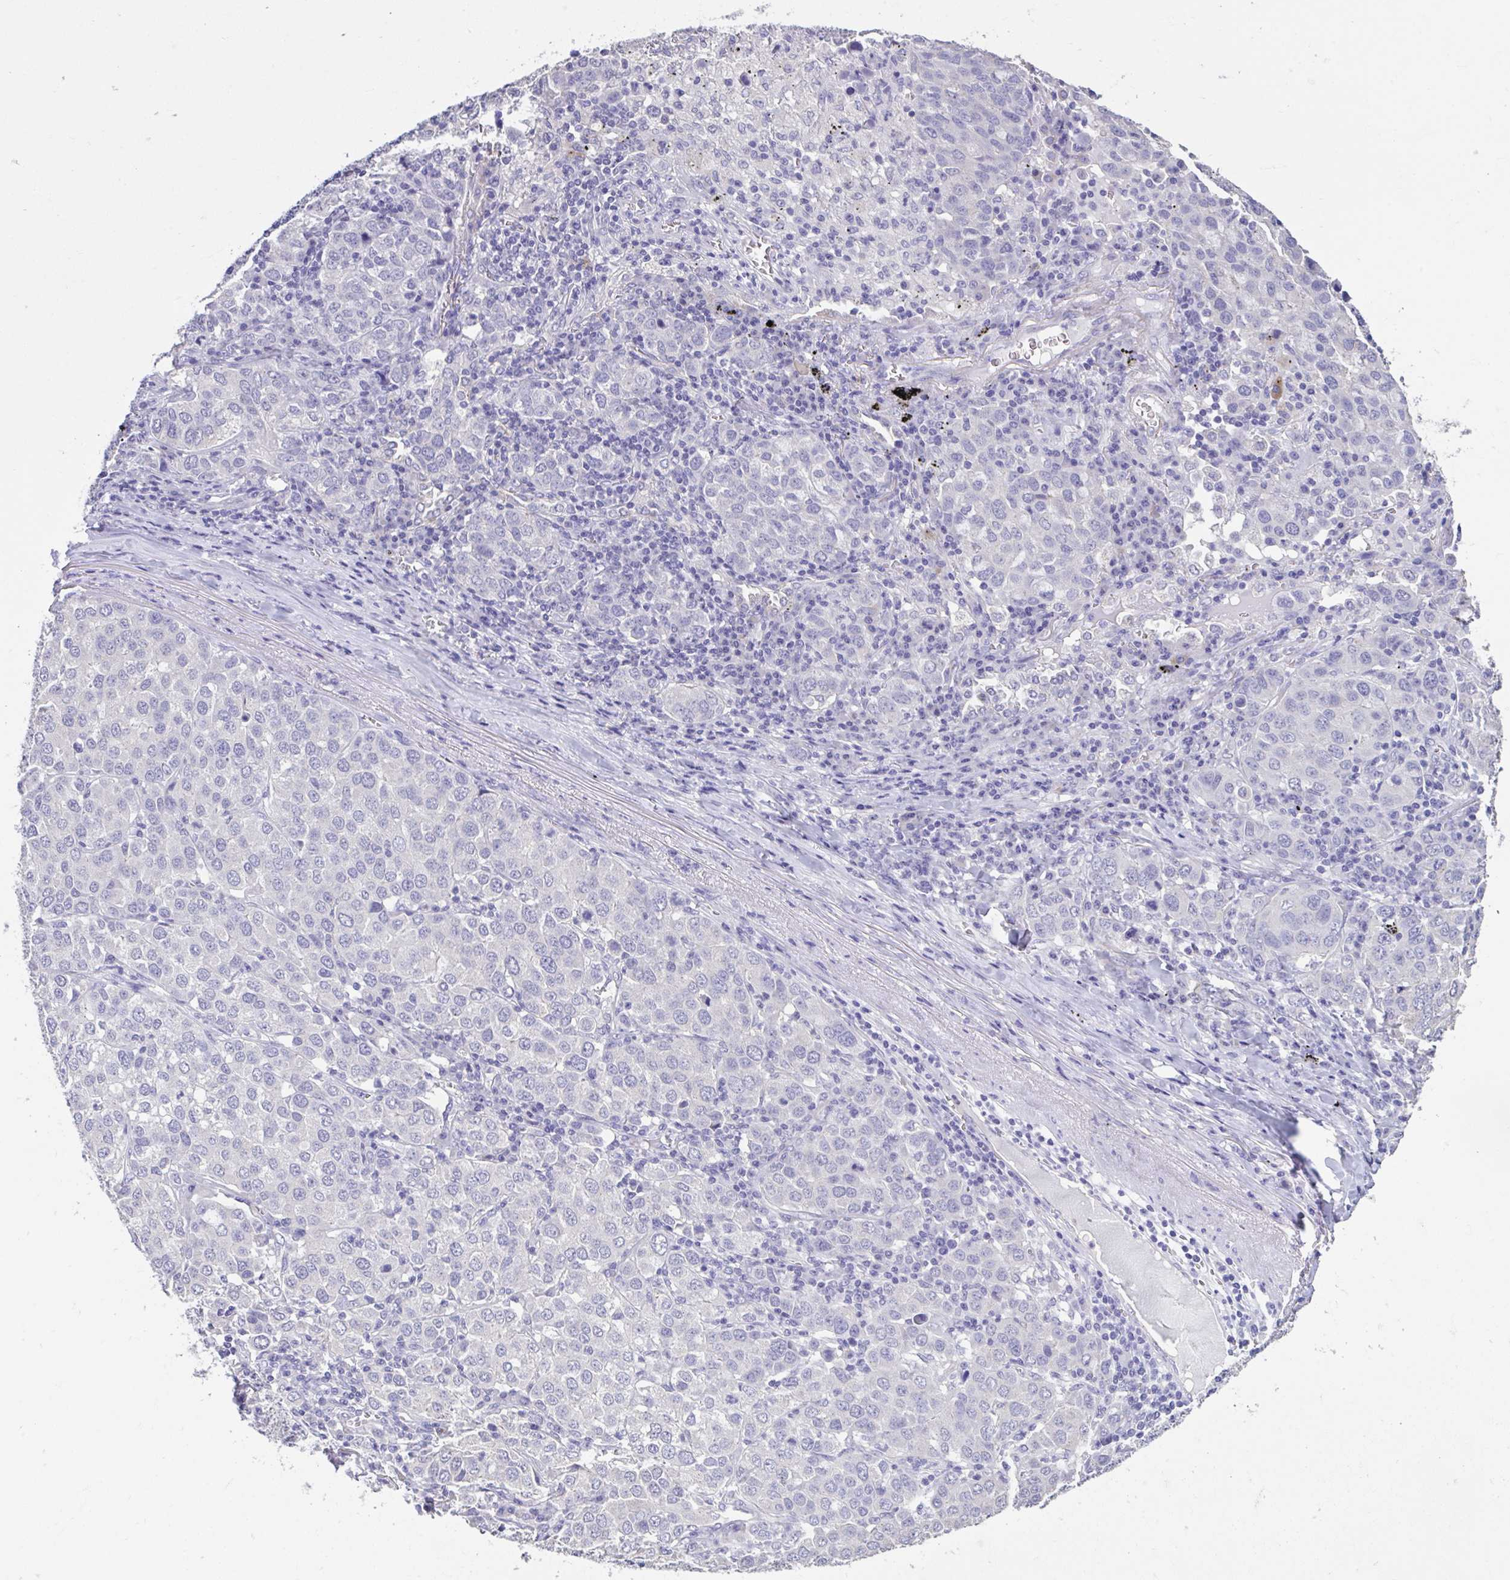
{"staining": {"intensity": "negative", "quantity": "none", "location": "none"}, "tissue": "lung cancer", "cell_type": "Tumor cells", "image_type": "cancer", "snomed": [{"axis": "morphology", "description": "Adenocarcinoma, NOS"}, {"axis": "morphology", "description": "Adenocarcinoma, metastatic, NOS"}, {"axis": "topography", "description": "Lymph node"}, {"axis": "topography", "description": "Lung"}], "caption": "Image shows no protein staining in tumor cells of lung cancer (adenocarcinoma) tissue. (DAB (3,3'-diaminobenzidine) IHC with hematoxylin counter stain).", "gene": "GPR162", "patient": {"sex": "female", "age": 65}}